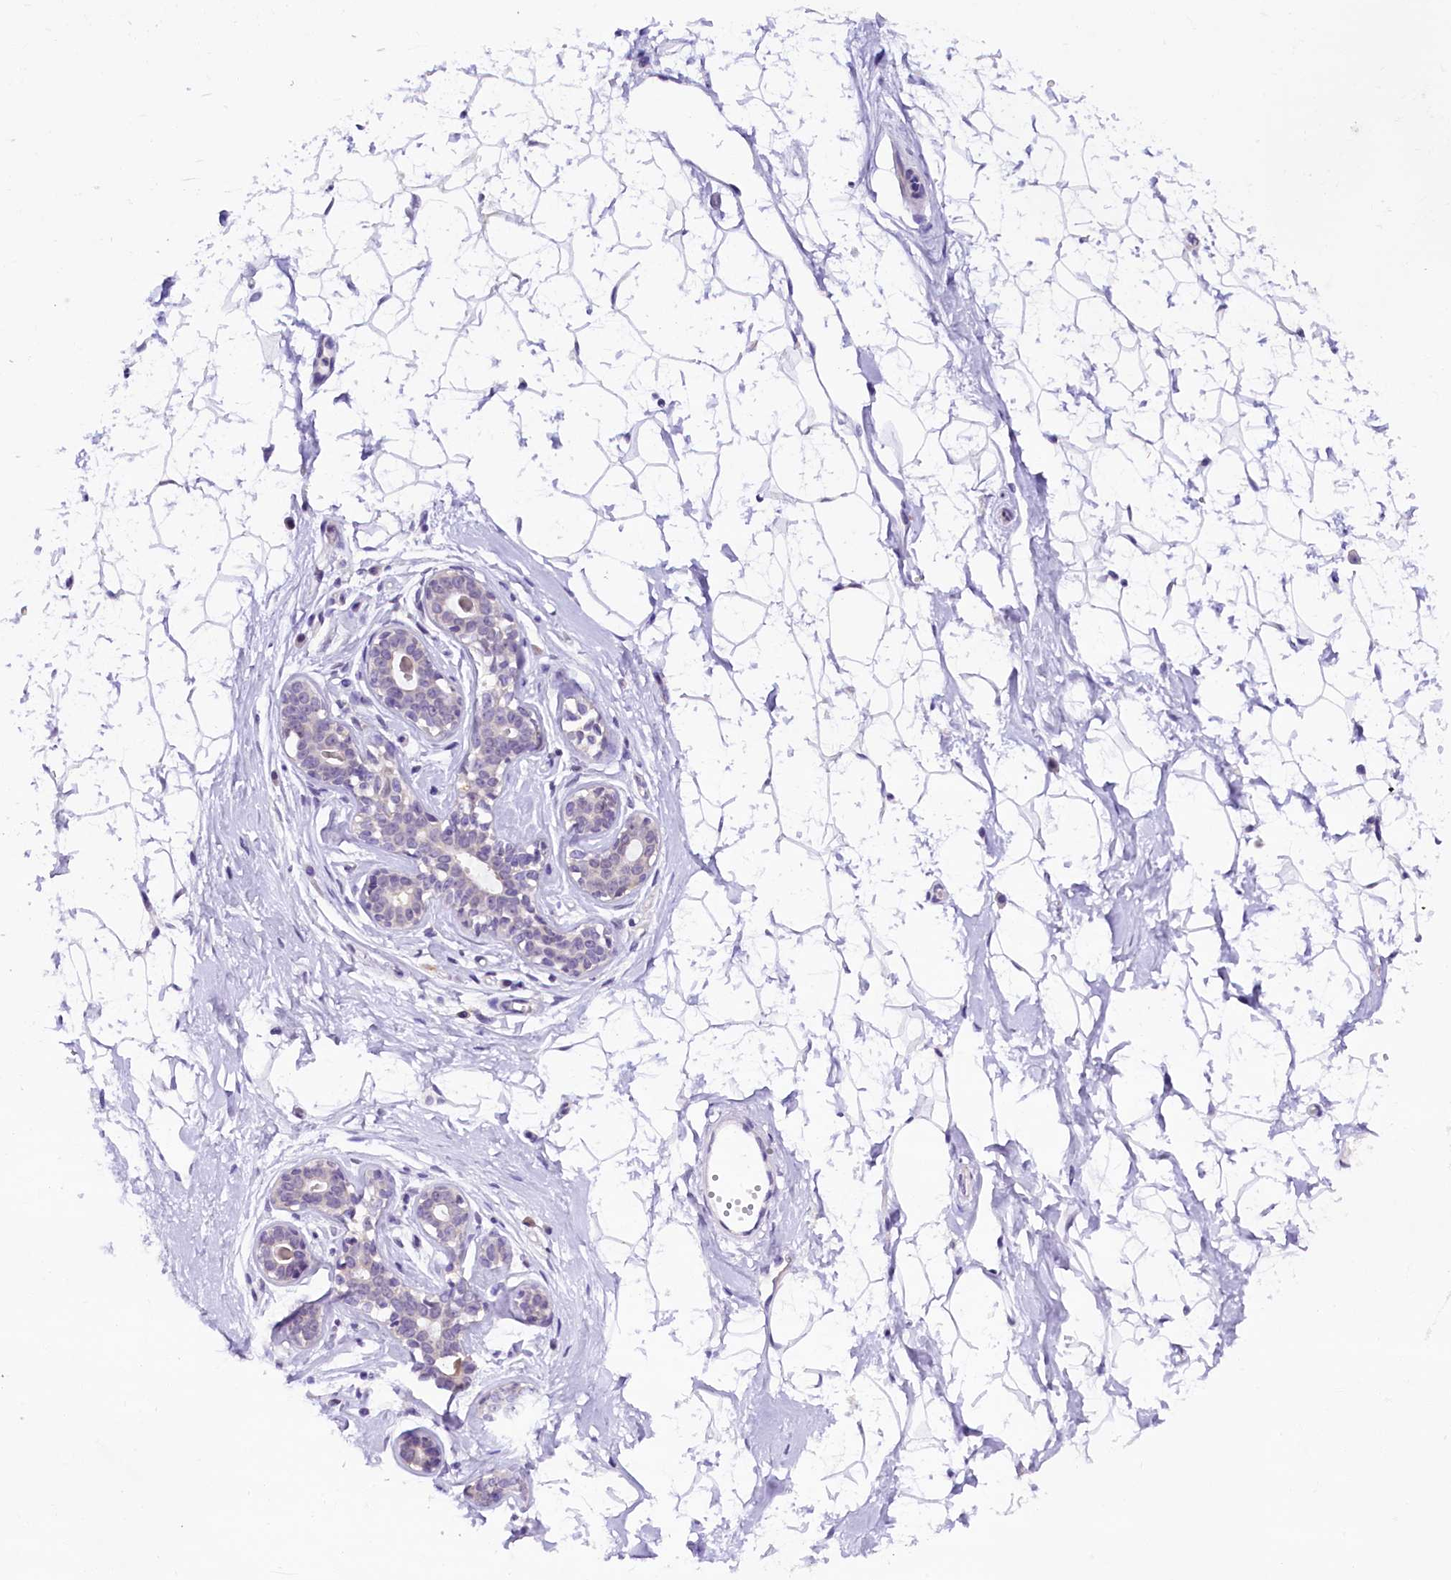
{"staining": {"intensity": "negative", "quantity": "none", "location": "none"}, "tissue": "breast", "cell_type": "Adipocytes", "image_type": "normal", "snomed": [{"axis": "morphology", "description": "Normal tissue, NOS"}, {"axis": "morphology", "description": "Adenoma, NOS"}, {"axis": "topography", "description": "Breast"}], "caption": "The IHC histopathology image has no significant expression in adipocytes of breast.", "gene": "IQCN", "patient": {"sex": "female", "age": 23}}